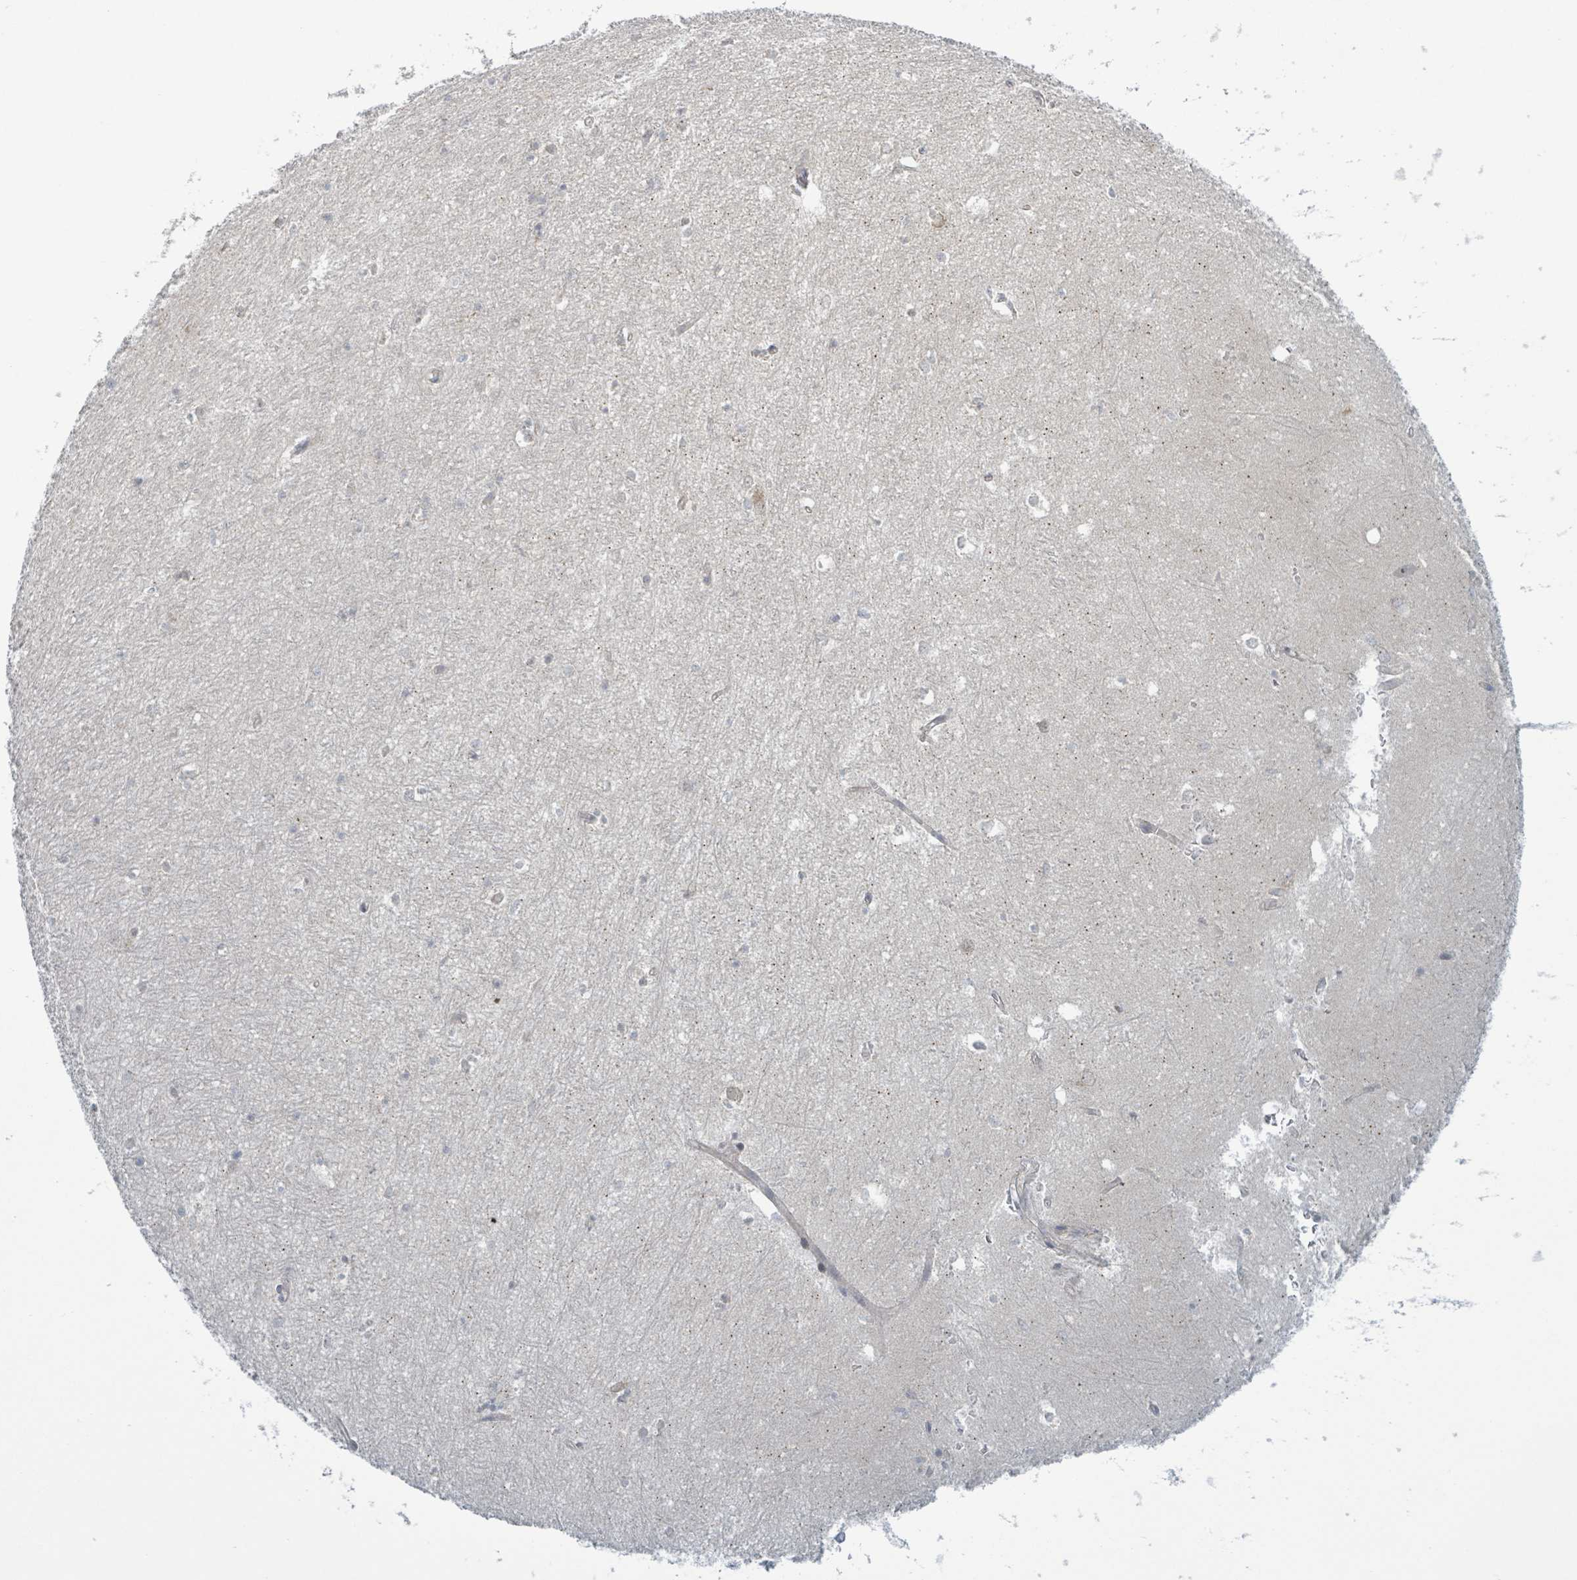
{"staining": {"intensity": "negative", "quantity": "none", "location": "none"}, "tissue": "hippocampus", "cell_type": "Glial cells", "image_type": "normal", "snomed": [{"axis": "morphology", "description": "Normal tissue, NOS"}, {"axis": "topography", "description": "Hippocampus"}], "caption": "Immunohistochemistry of normal human hippocampus demonstrates no staining in glial cells. The staining is performed using DAB (3,3'-diaminobenzidine) brown chromogen with nuclei counter-stained in using hematoxylin.", "gene": "RPL32", "patient": {"sex": "female", "age": 64}}